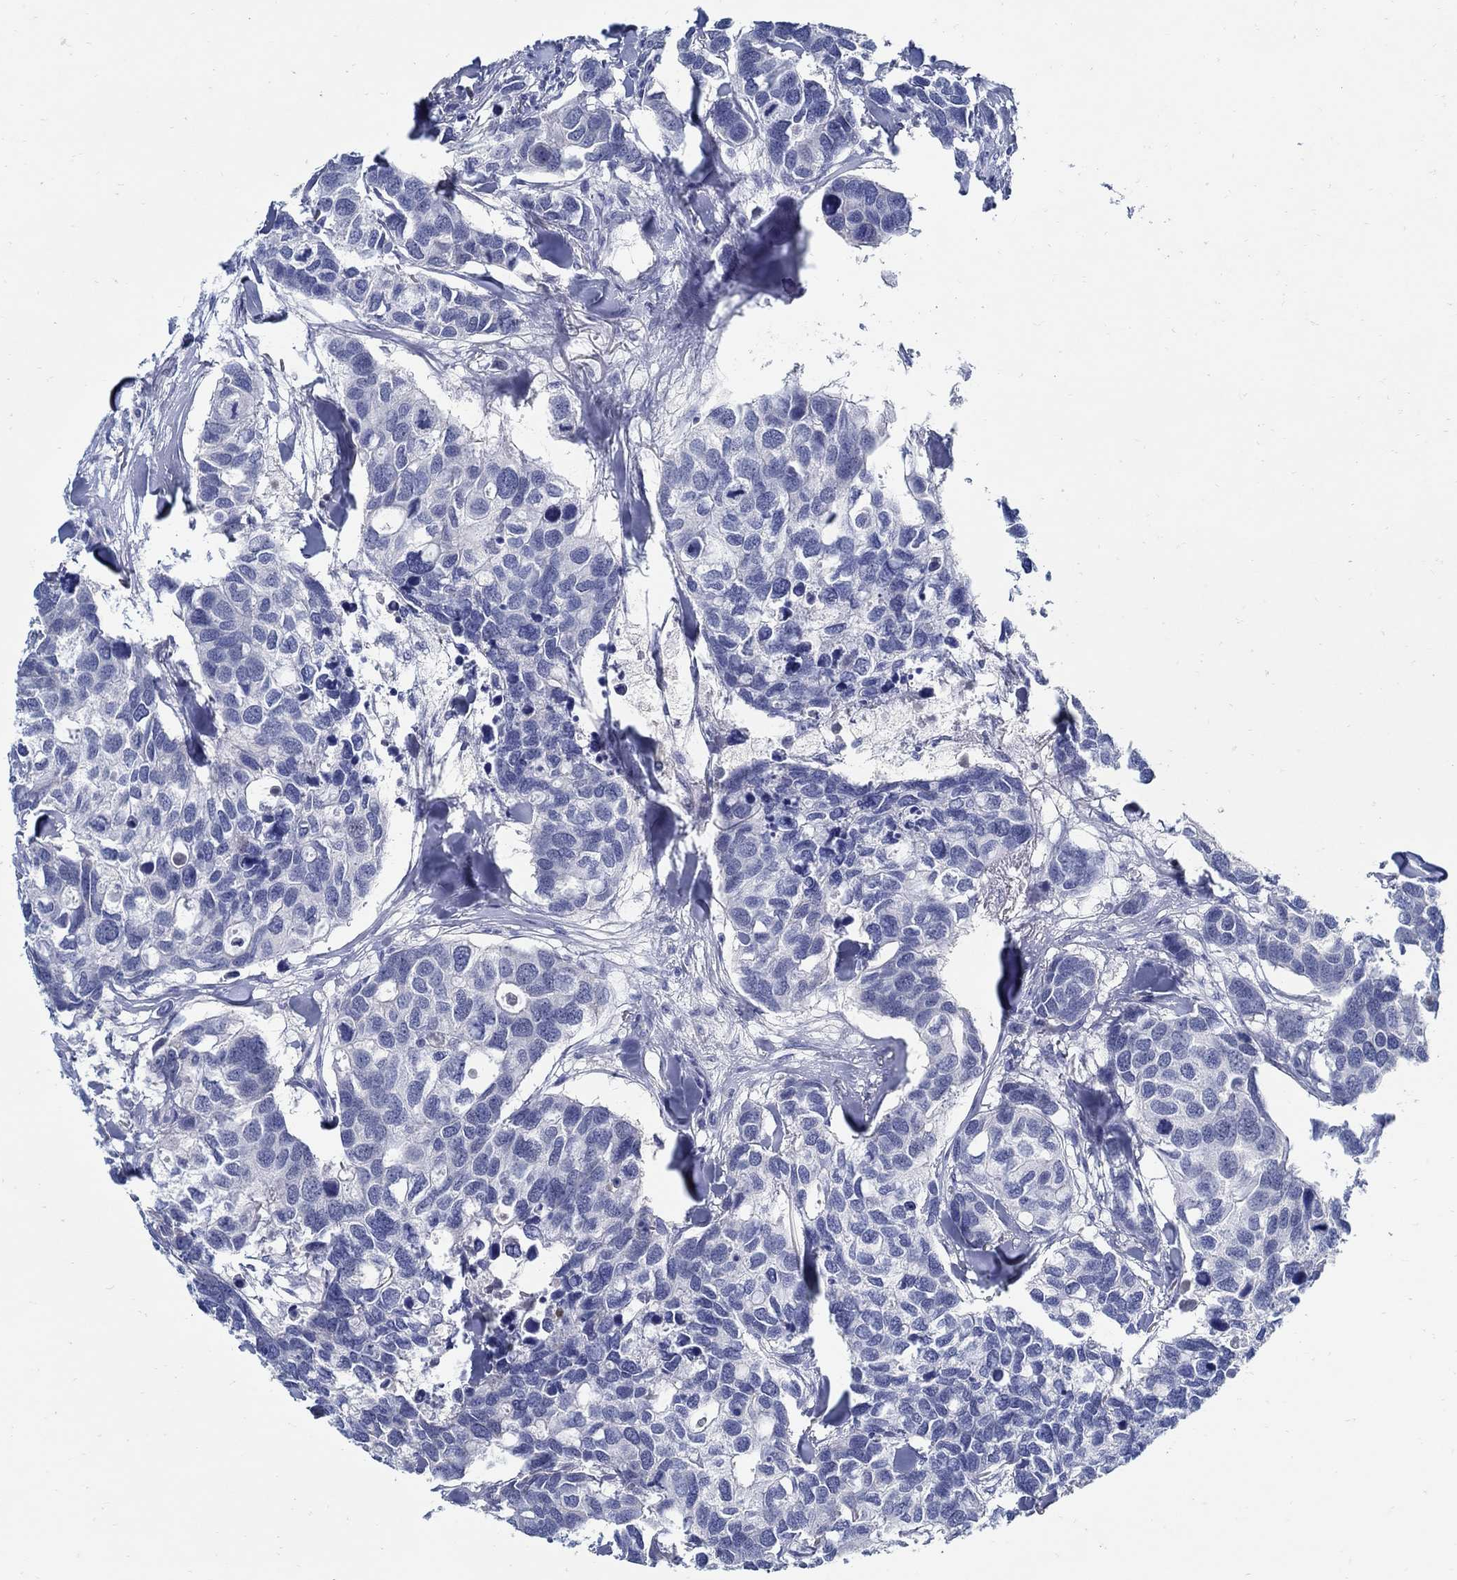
{"staining": {"intensity": "negative", "quantity": "none", "location": "none"}, "tissue": "breast cancer", "cell_type": "Tumor cells", "image_type": "cancer", "snomed": [{"axis": "morphology", "description": "Duct carcinoma"}, {"axis": "topography", "description": "Breast"}], "caption": "IHC histopathology image of human breast intraductal carcinoma stained for a protein (brown), which exhibits no positivity in tumor cells.", "gene": "PAX9", "patient": {"sex": "female", "age": 83}}